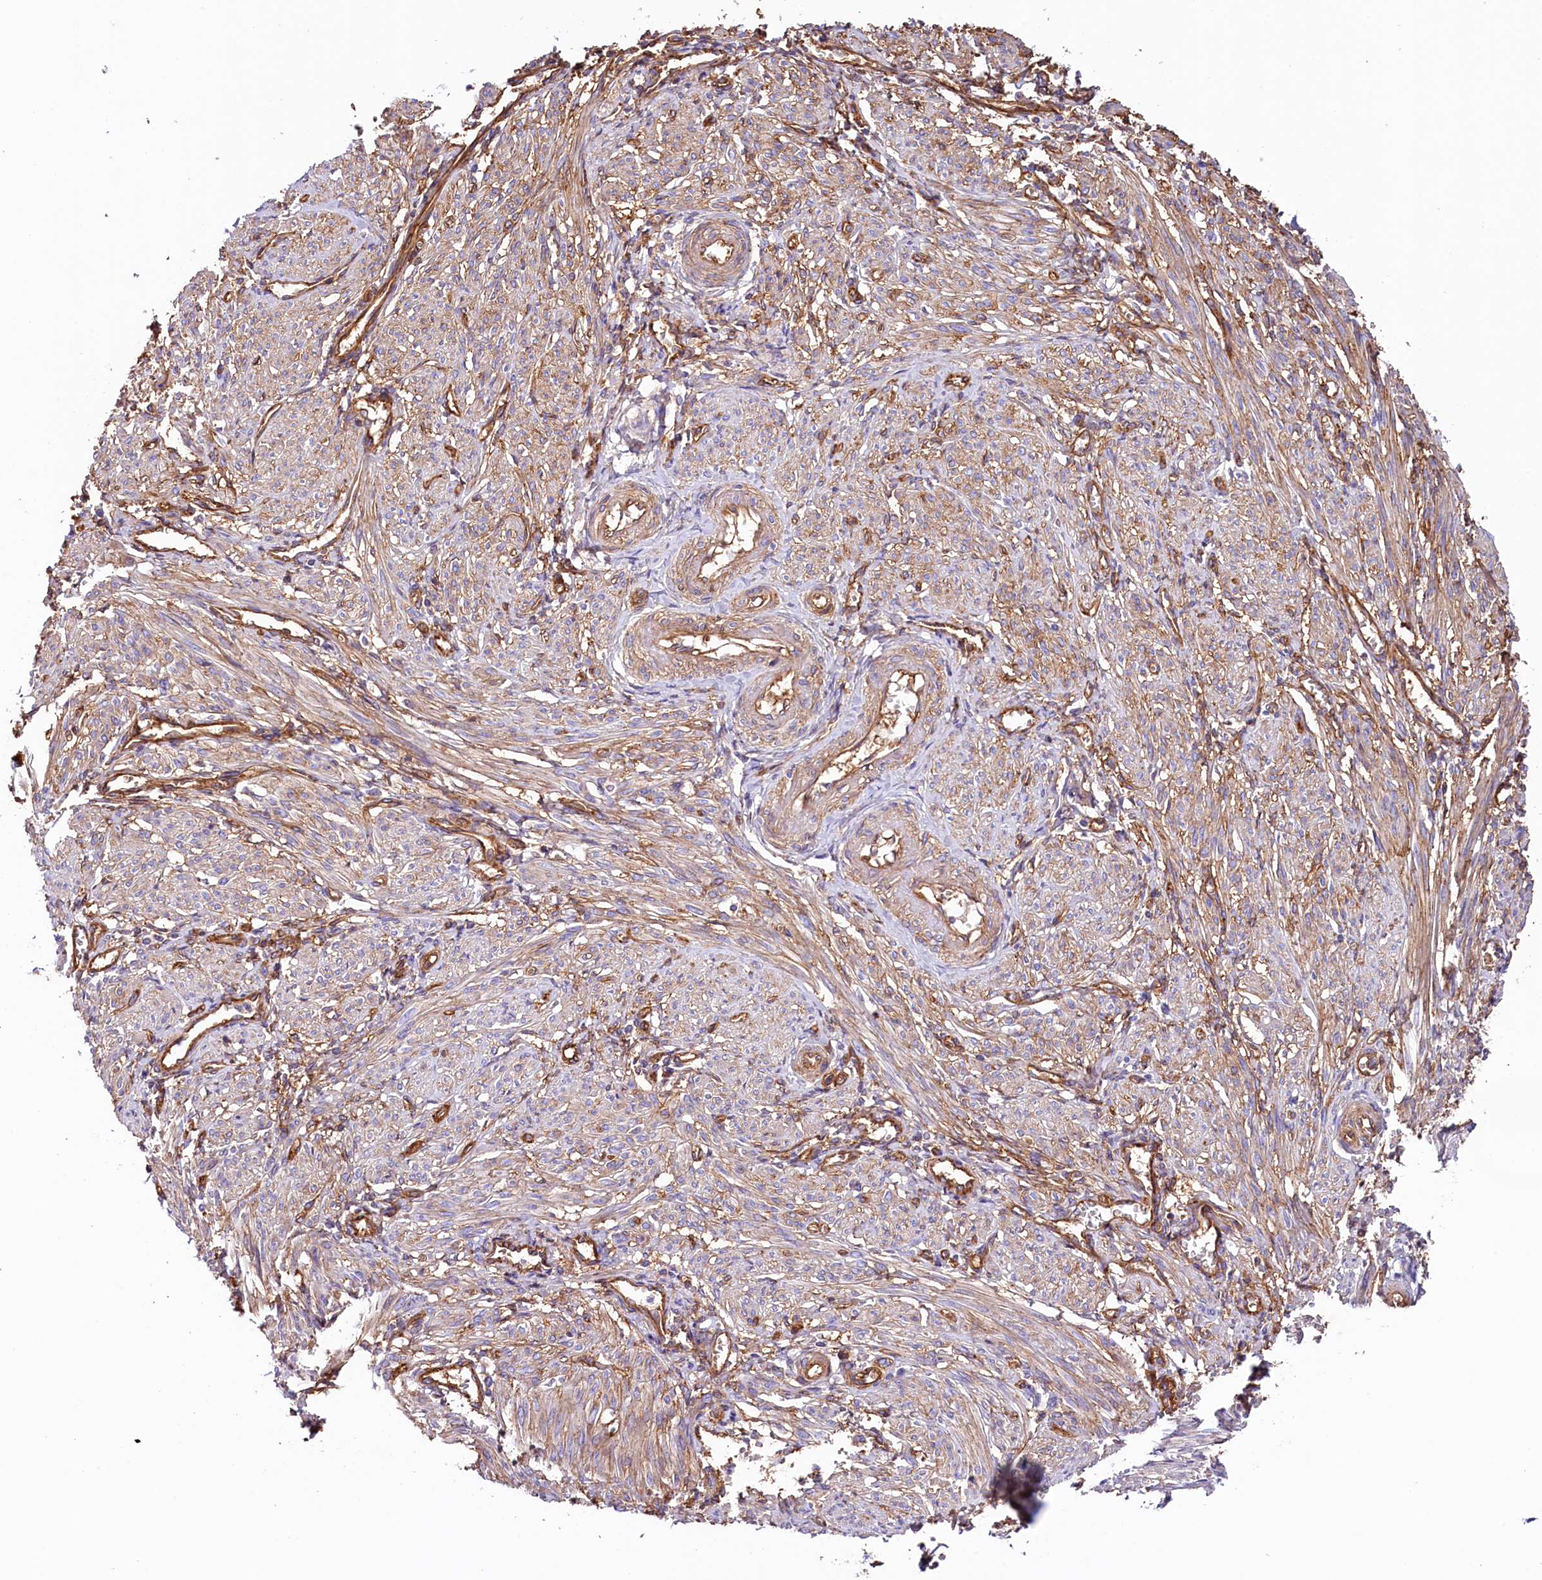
{"staining": {"intensity": "moderate", "quantity": ">75%", "location": "cytoplasmic/membranous"}, "tissue": "smooth muscle", "cell_type": "Smooth muscle cells", "image_type": "normal", "snomed": [{"axis": "morphology", "description": "Normal tissue, NOS"}, {"axis": "topography", "description": "Smooth muscle"}], "caption": "Smooth muscle stained with immunohistochemistry reveals moderate cytoplasmic/membranous staining in approximately >75% of smooth muscle cells.", "gene": "ATP2B4", "patient": {"sex": "female", "age": 39}}